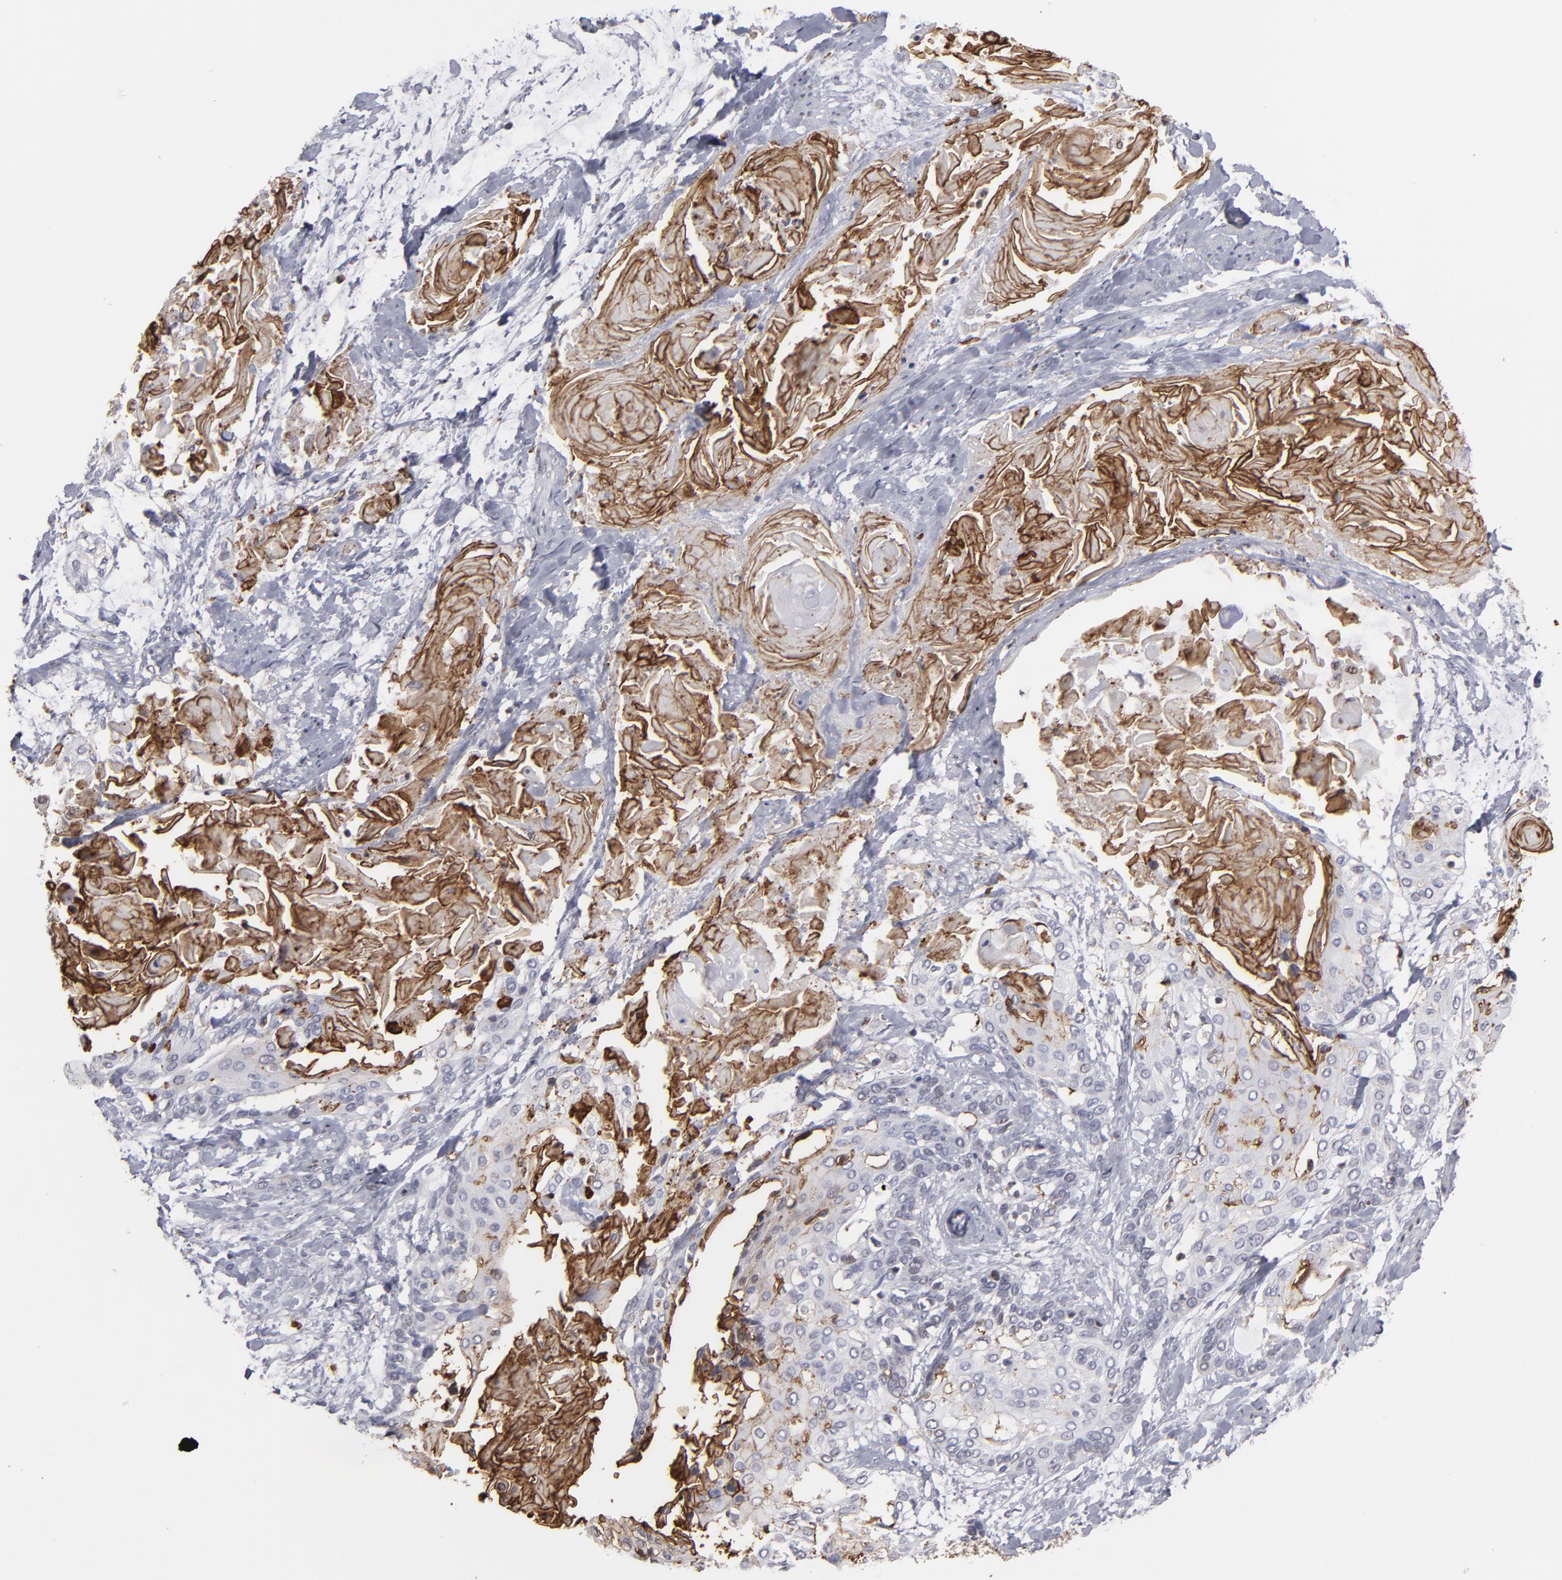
{"staining": {"intensity": "moderate", "quantity": "<25%", "location": "cytoplasmic/membranous,nuclear"}, "tissue": "cervical cancer", "cell_type": "Tumor cells", "image_type": "cancer", "snomed": [{"axis": "morphology", "description": "Squamous cell carcinoma, NOS"}, {"axis": "topography", "description": "Cervix"}], "caption": "Immunohistochemistry (IHC) (DAB) staining of cervical cancer displays moderate cytoplasmic/membranous and nuclear protein expression in about <25% of tumor cells.", "gene": "GSR", "patient": {"sex": "female", "age": 57}}